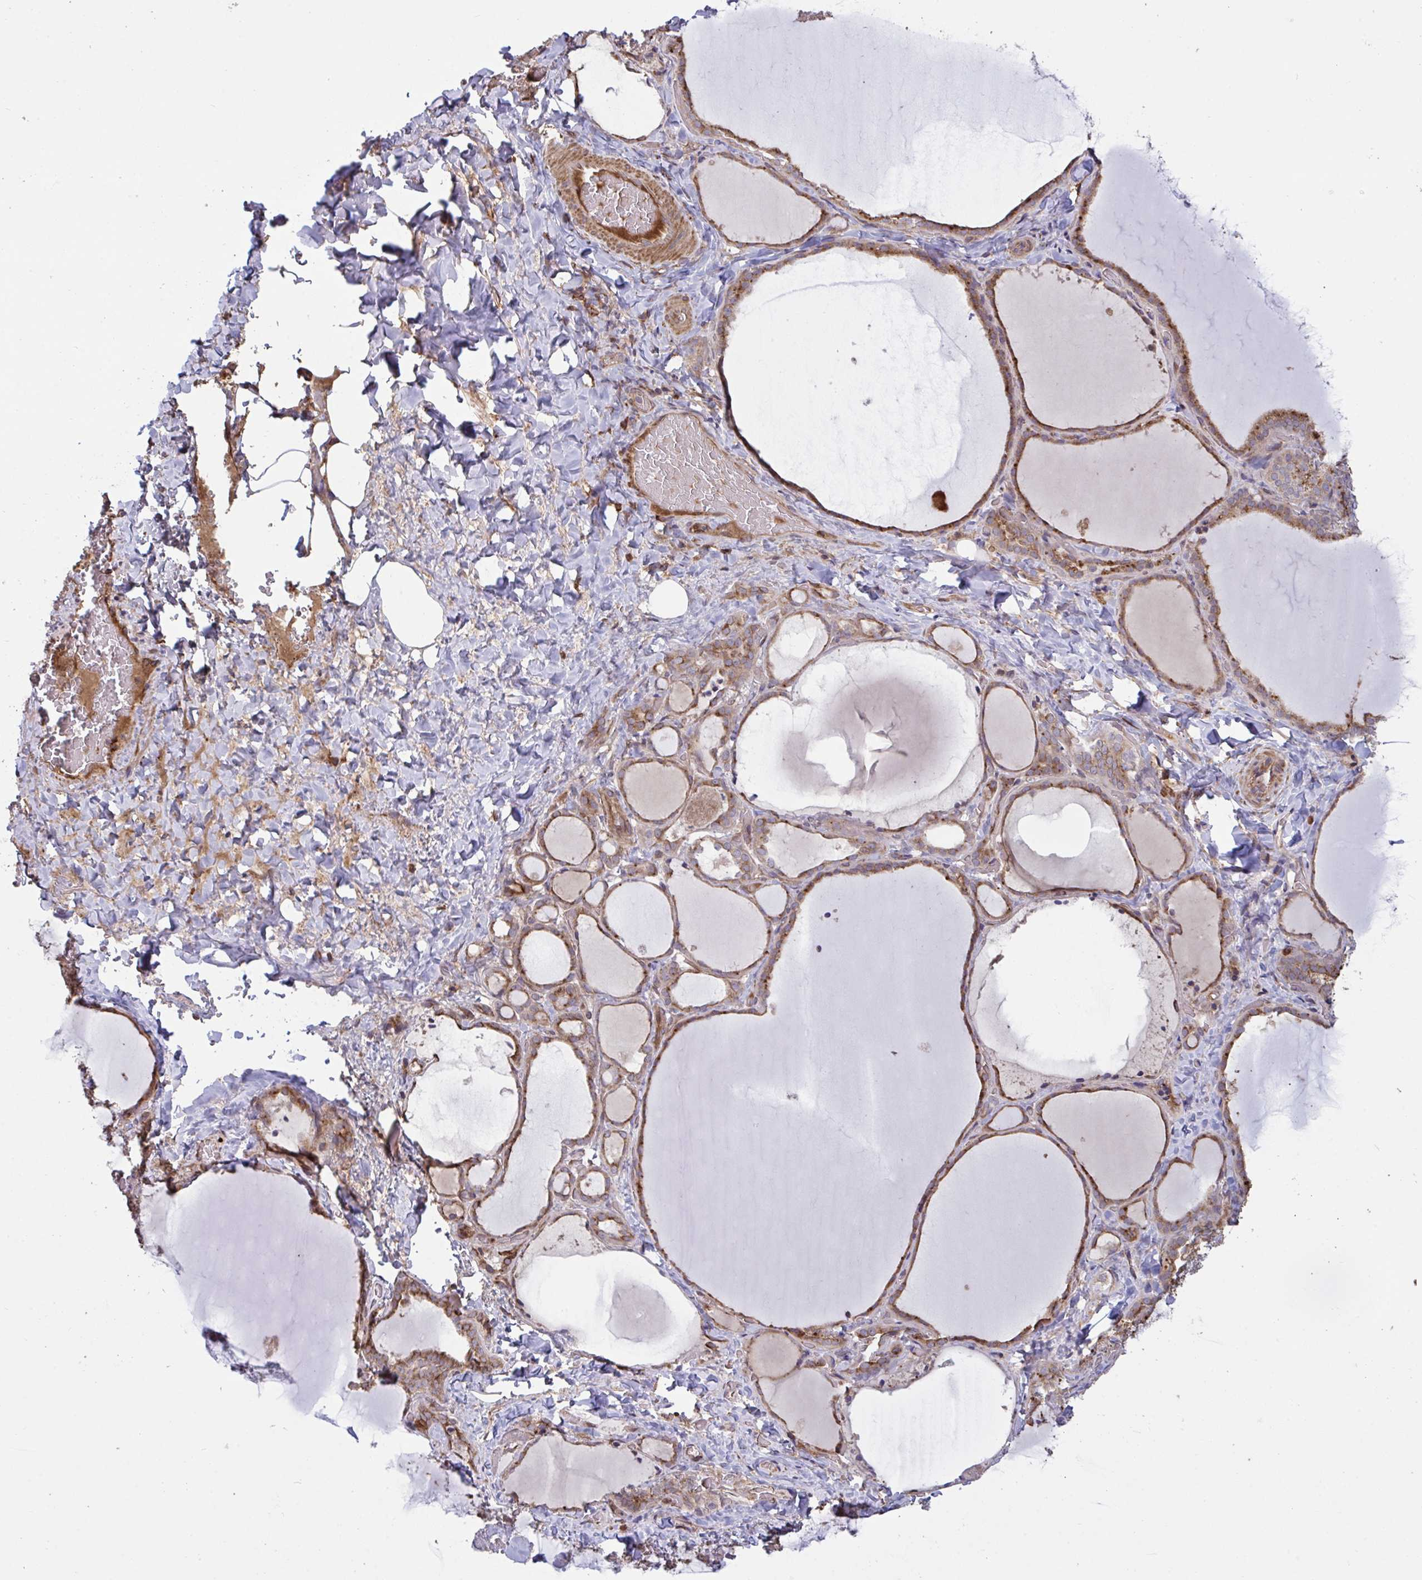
{"staining": {"intensity": "moderate", "quantity": ">75%", "location": "cytoplasmic/membranous"}, "tissue": "thyroid gland", "cell_type": "Glandular cells", "image_type": "normal", "snomed": [{"axis": "morphology", "description": "Normal tissue, NOS"}, {"axis": "topography", "description": "Thyroid gland"}], "caption": "There is medium levels of moderate cytoplasmic/membranous expression in glandular cells of benign thyroid gland, as demonstrated by immunohistochemical staining (brown color).", "gene": "IL1R1", "patient": {"sex": "female", "age": 22}}